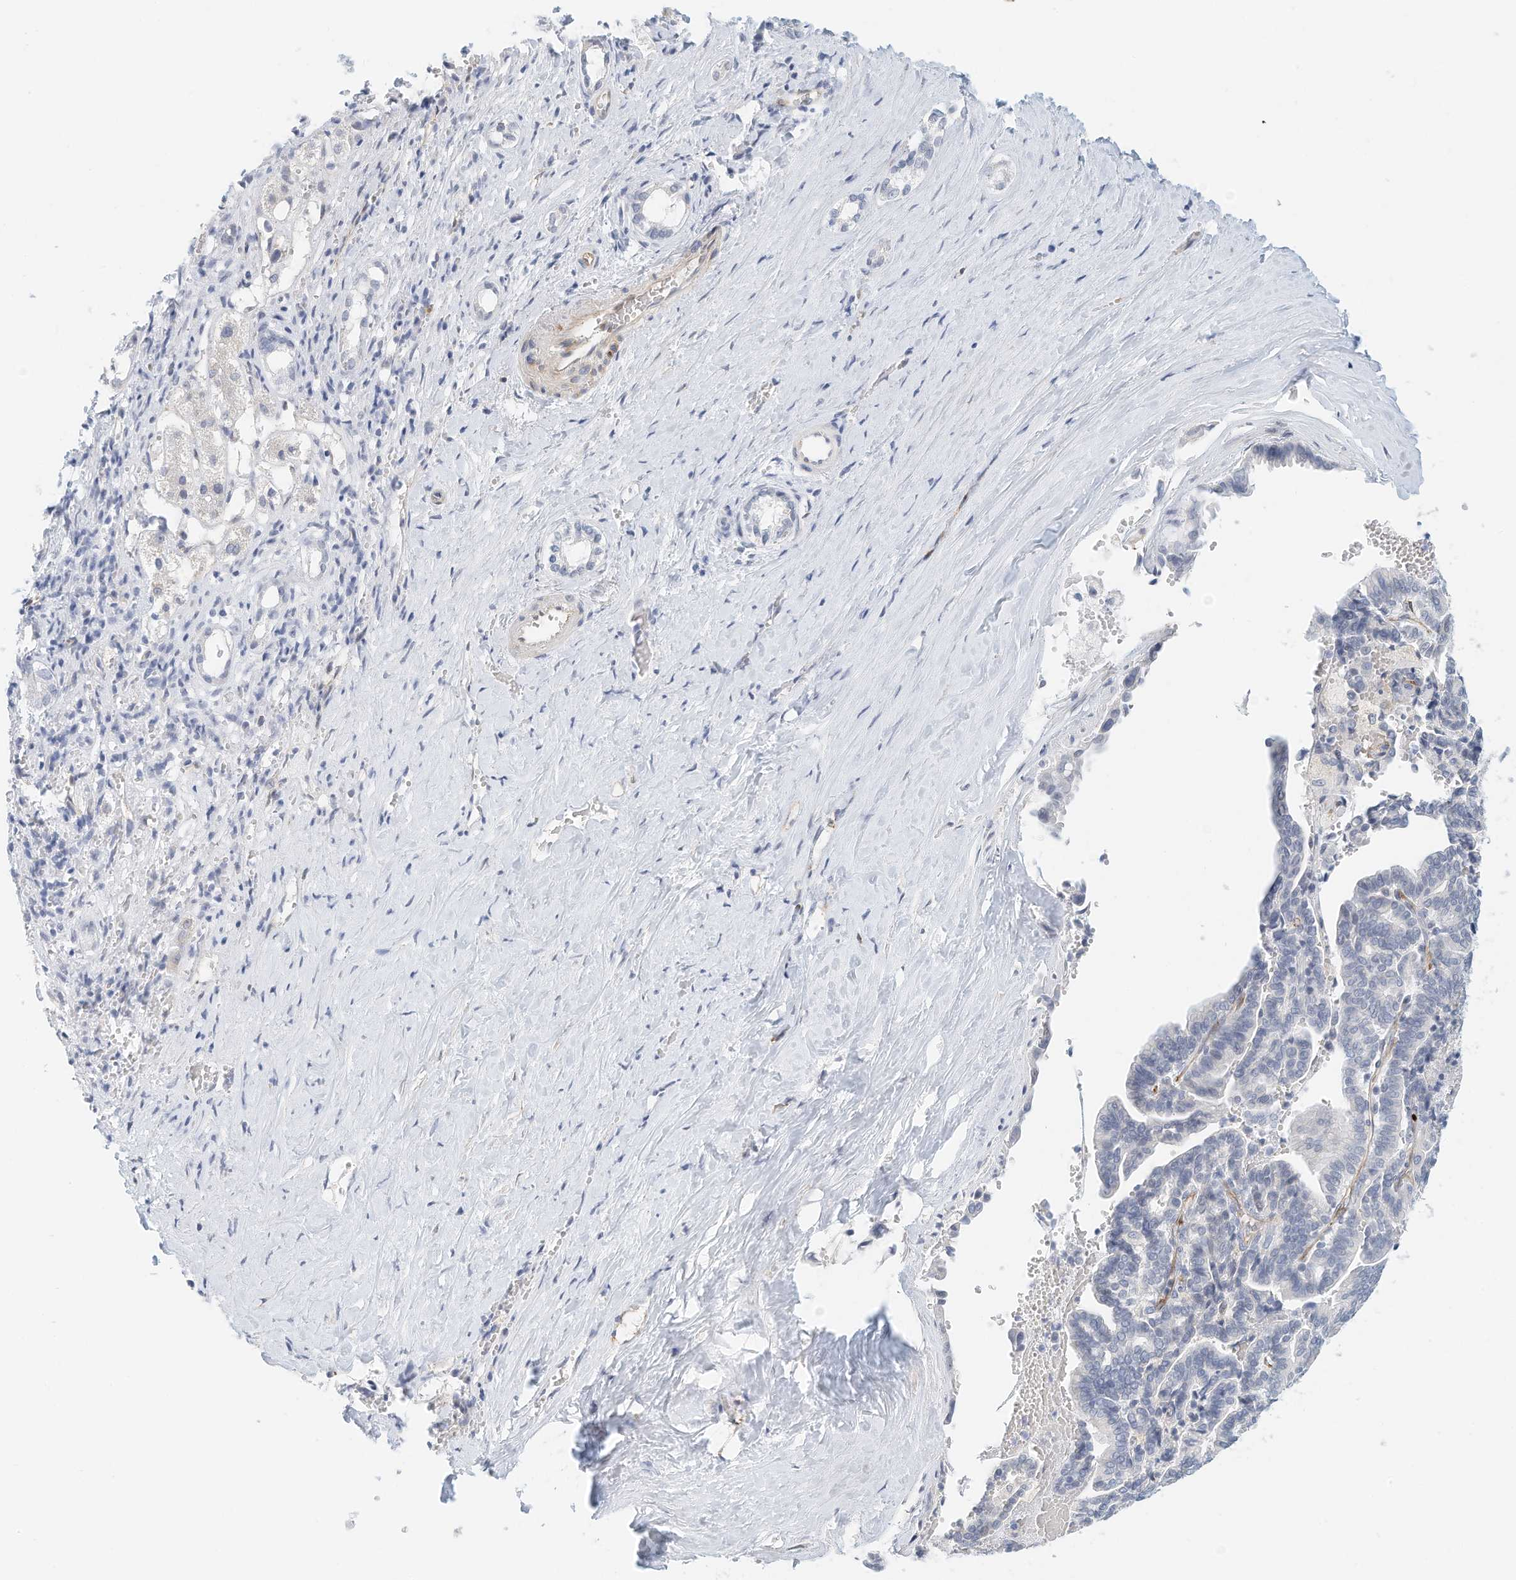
{"staining": {"intensity": "negative", "quantity": "none", "location": "none"}, "tissue": "liver cancer", "cell_type": "Tumor cells", "image_type": "cancer", "snomed": [{"axis": "morphology", "description": "Cholangiocarcinoma"}, {"axis": "topography", "description": "Liver"}], "caption": "DAB immunohistochemical staining of human cholangiocarcinoma (liver) shows no significant positivity in tumor cells.", "gene": "ARHGAP28", "patient": {"sex": "female", "age": 75}}